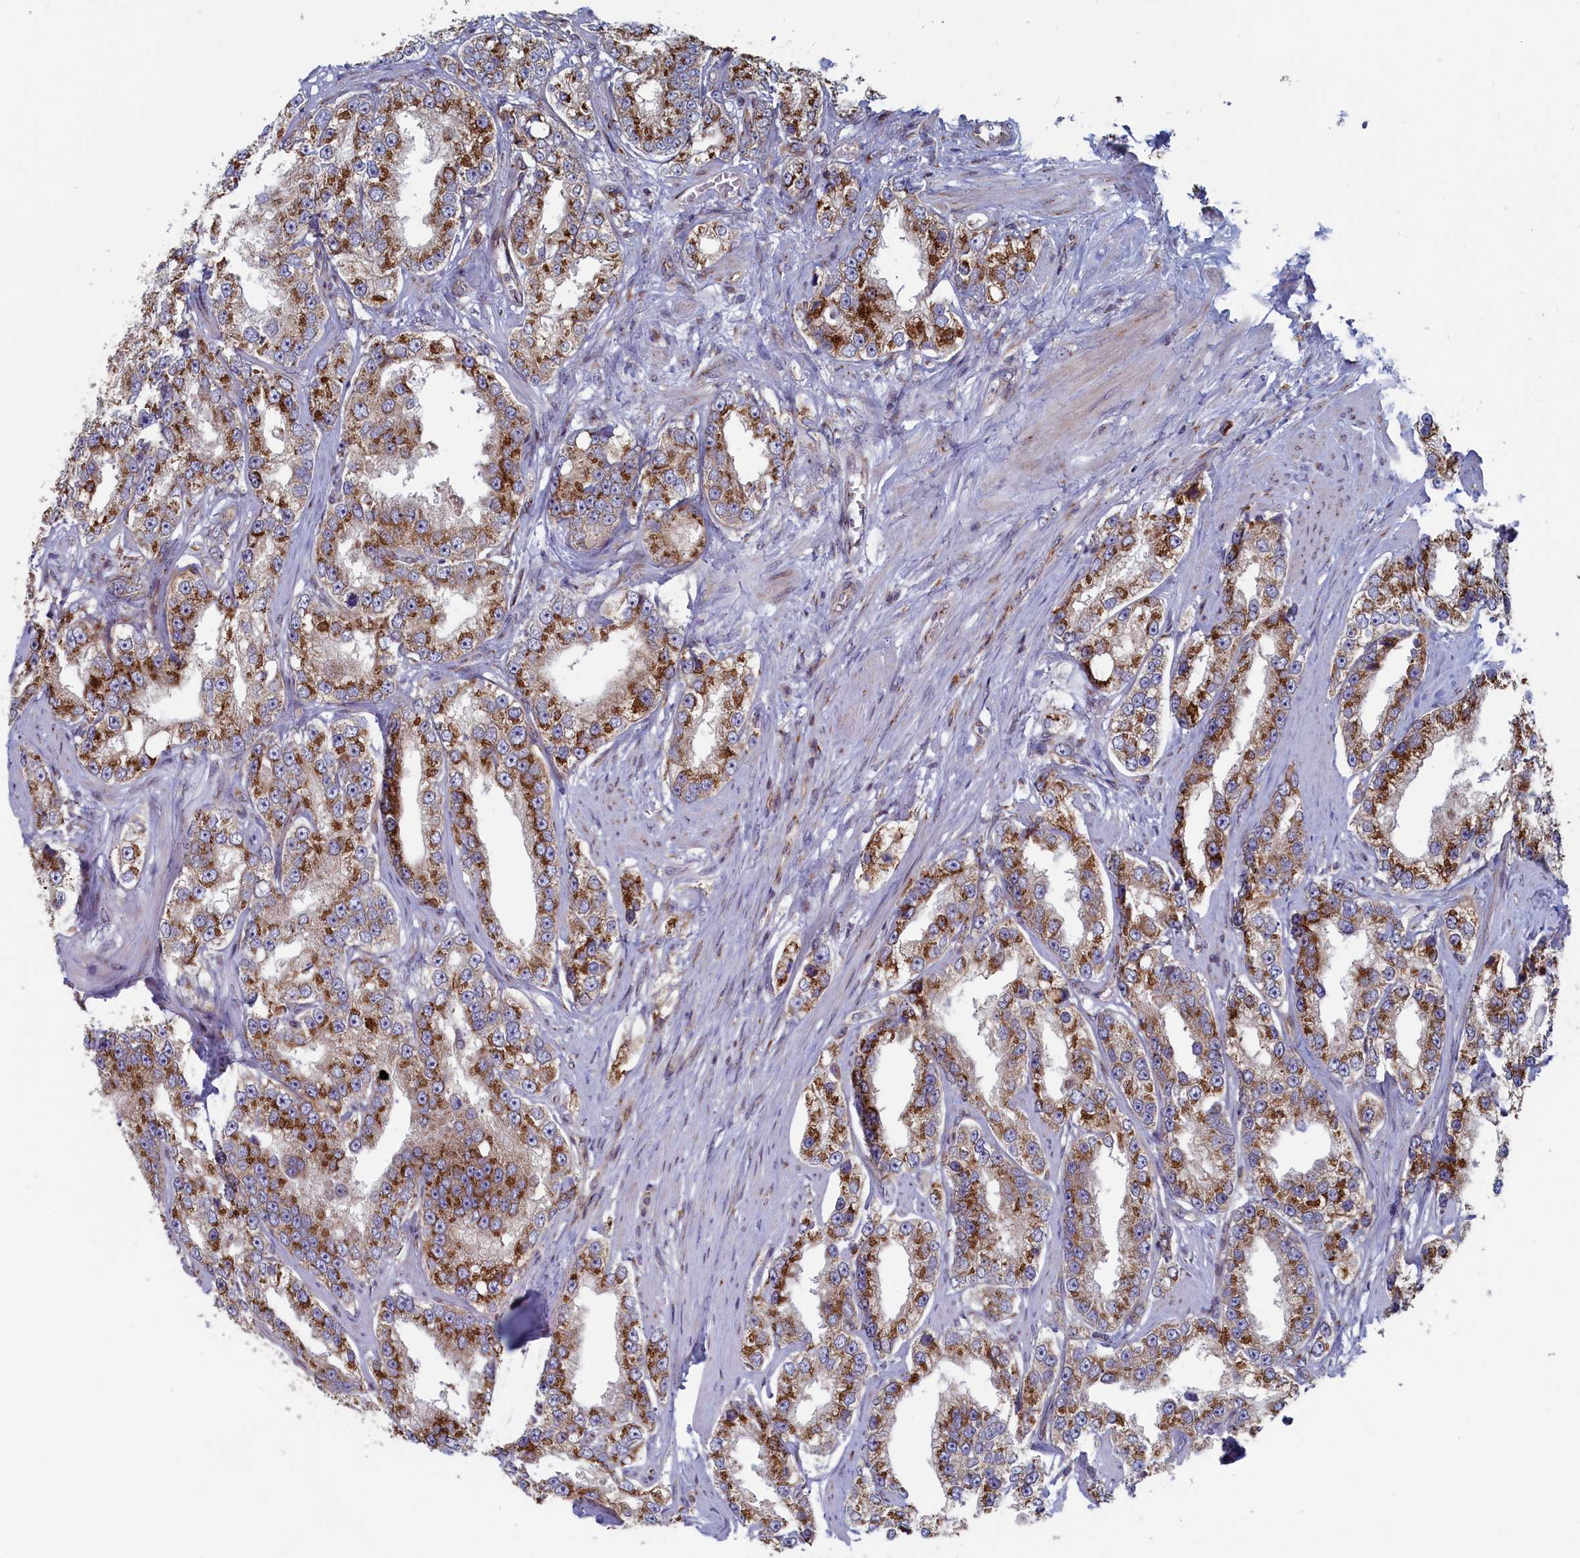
{"staining": {"intensity": "moderate", "quantity": ">75%", "location": "cytoplasmic/membranous"}, "tissue": "prostate cancer", "cell_type": "Tumor cells", "image_type": "cancer", "snomed": [{"axis": "morphology", "description": "Normal tissue, NOS"}, {"axis": "morphology", "description": "Adenocarcinoma, High grade"}, {"axis": "topography", "description": "Prostate"}], "caption": "Protein expression analysis of human prostate cancer (high-grade adenocarcinoma) reveals moderate cytoplasmic/membranous positivity in approximately >75% of tumor cells. (brown staining indicates protein expression, while blue staining denotes nuclei).", "gene": "MTFMT", "patient": {"sex": "male", "age": 83}}